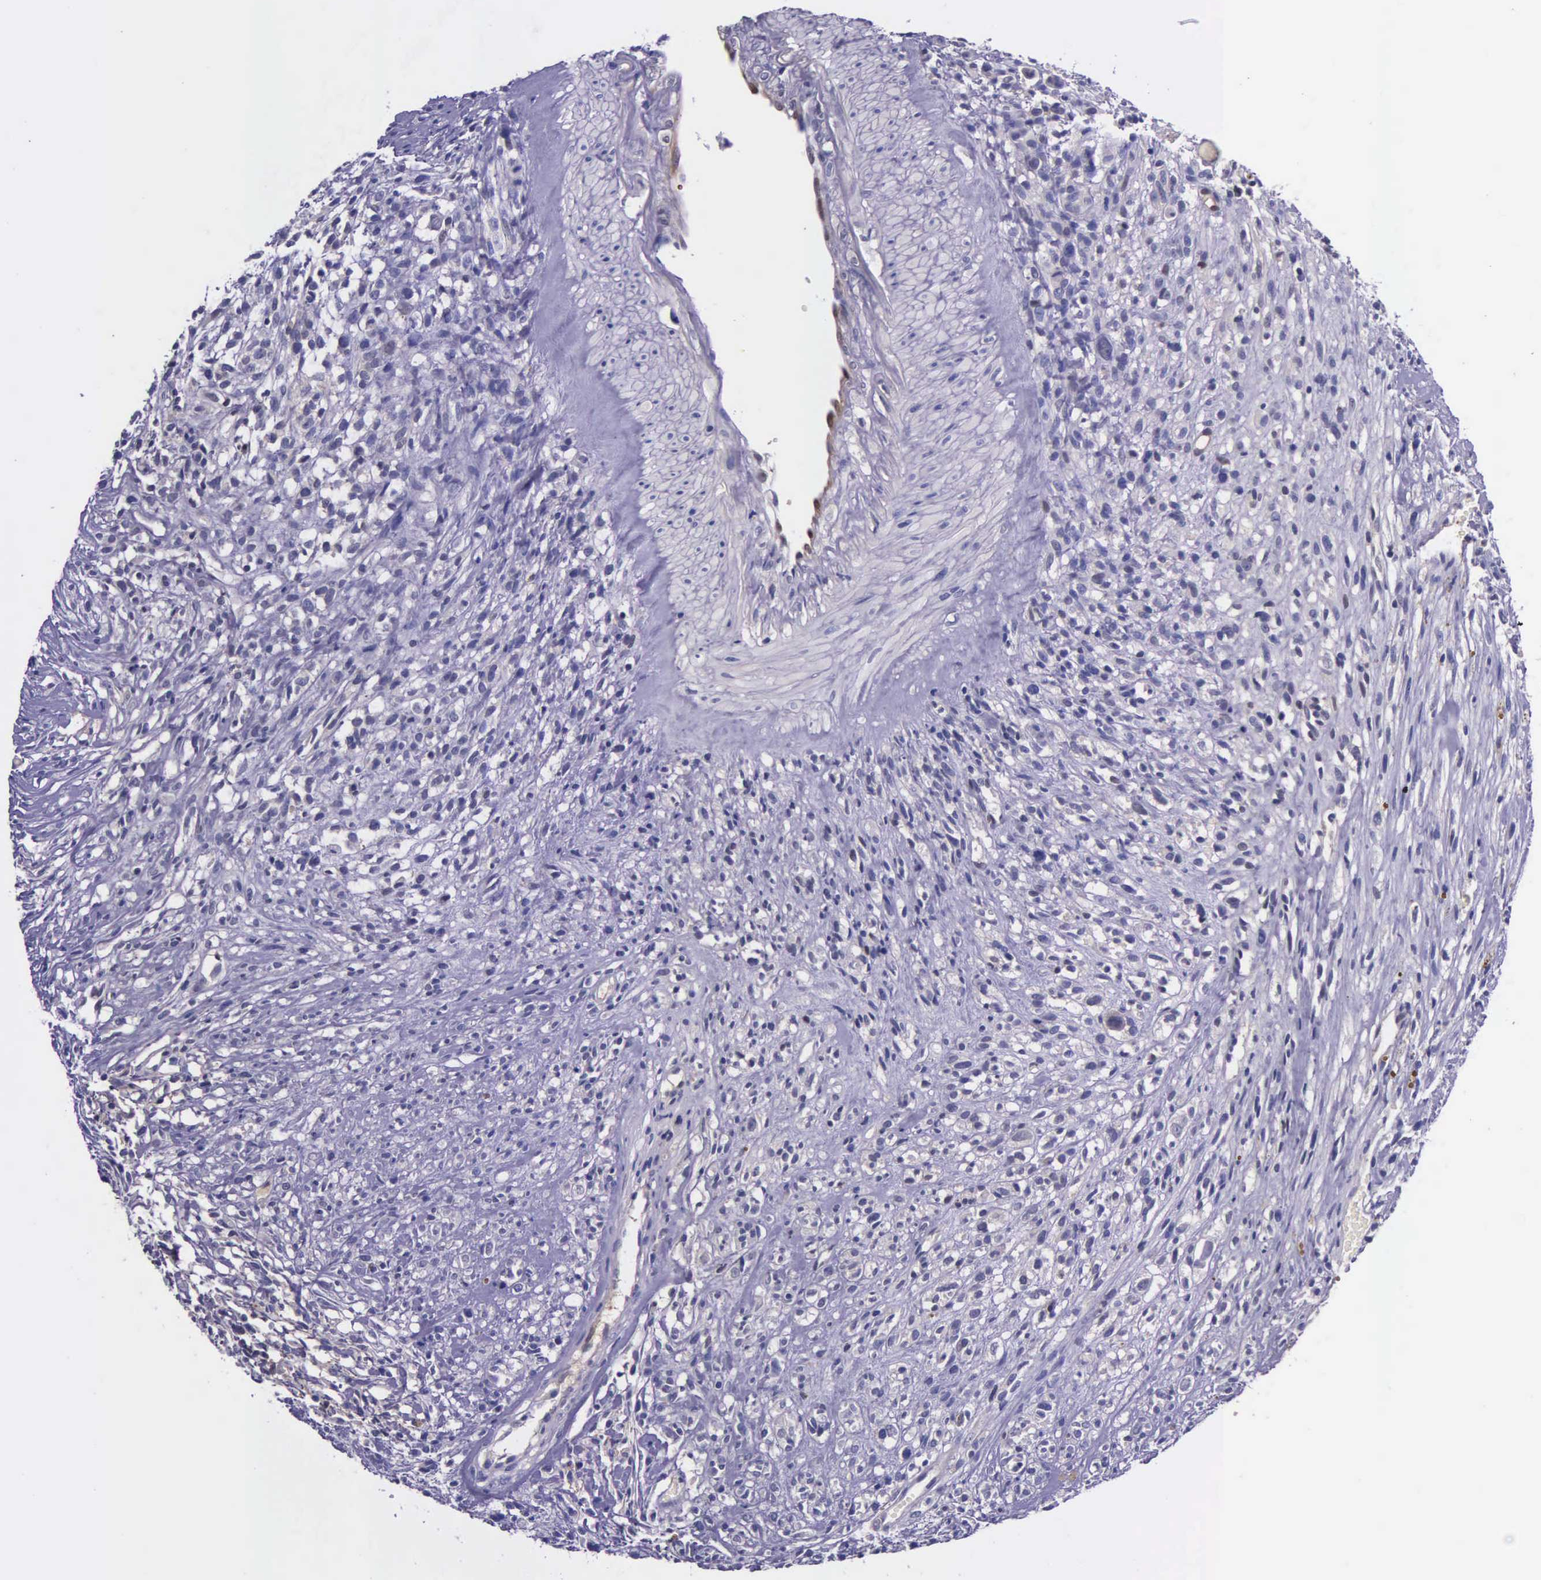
{"staining": {"intensity": "negative", "quantity": "none", "location": "none"}, "tissue": "glioma", "cell_type": "Tumor cells", "image_type": "cancer", "snomed": [{"axis": "morphology", "description": "Glioma, malignant, High grade"}, {"axis": "topography", "description": "Brain"}], "caption": "The micrograph exhibits no significant staining in tumor cells of malignant high-grade glioma.", "gene": "GMPR2", "patient": {"sex": "male", "age": 66}}